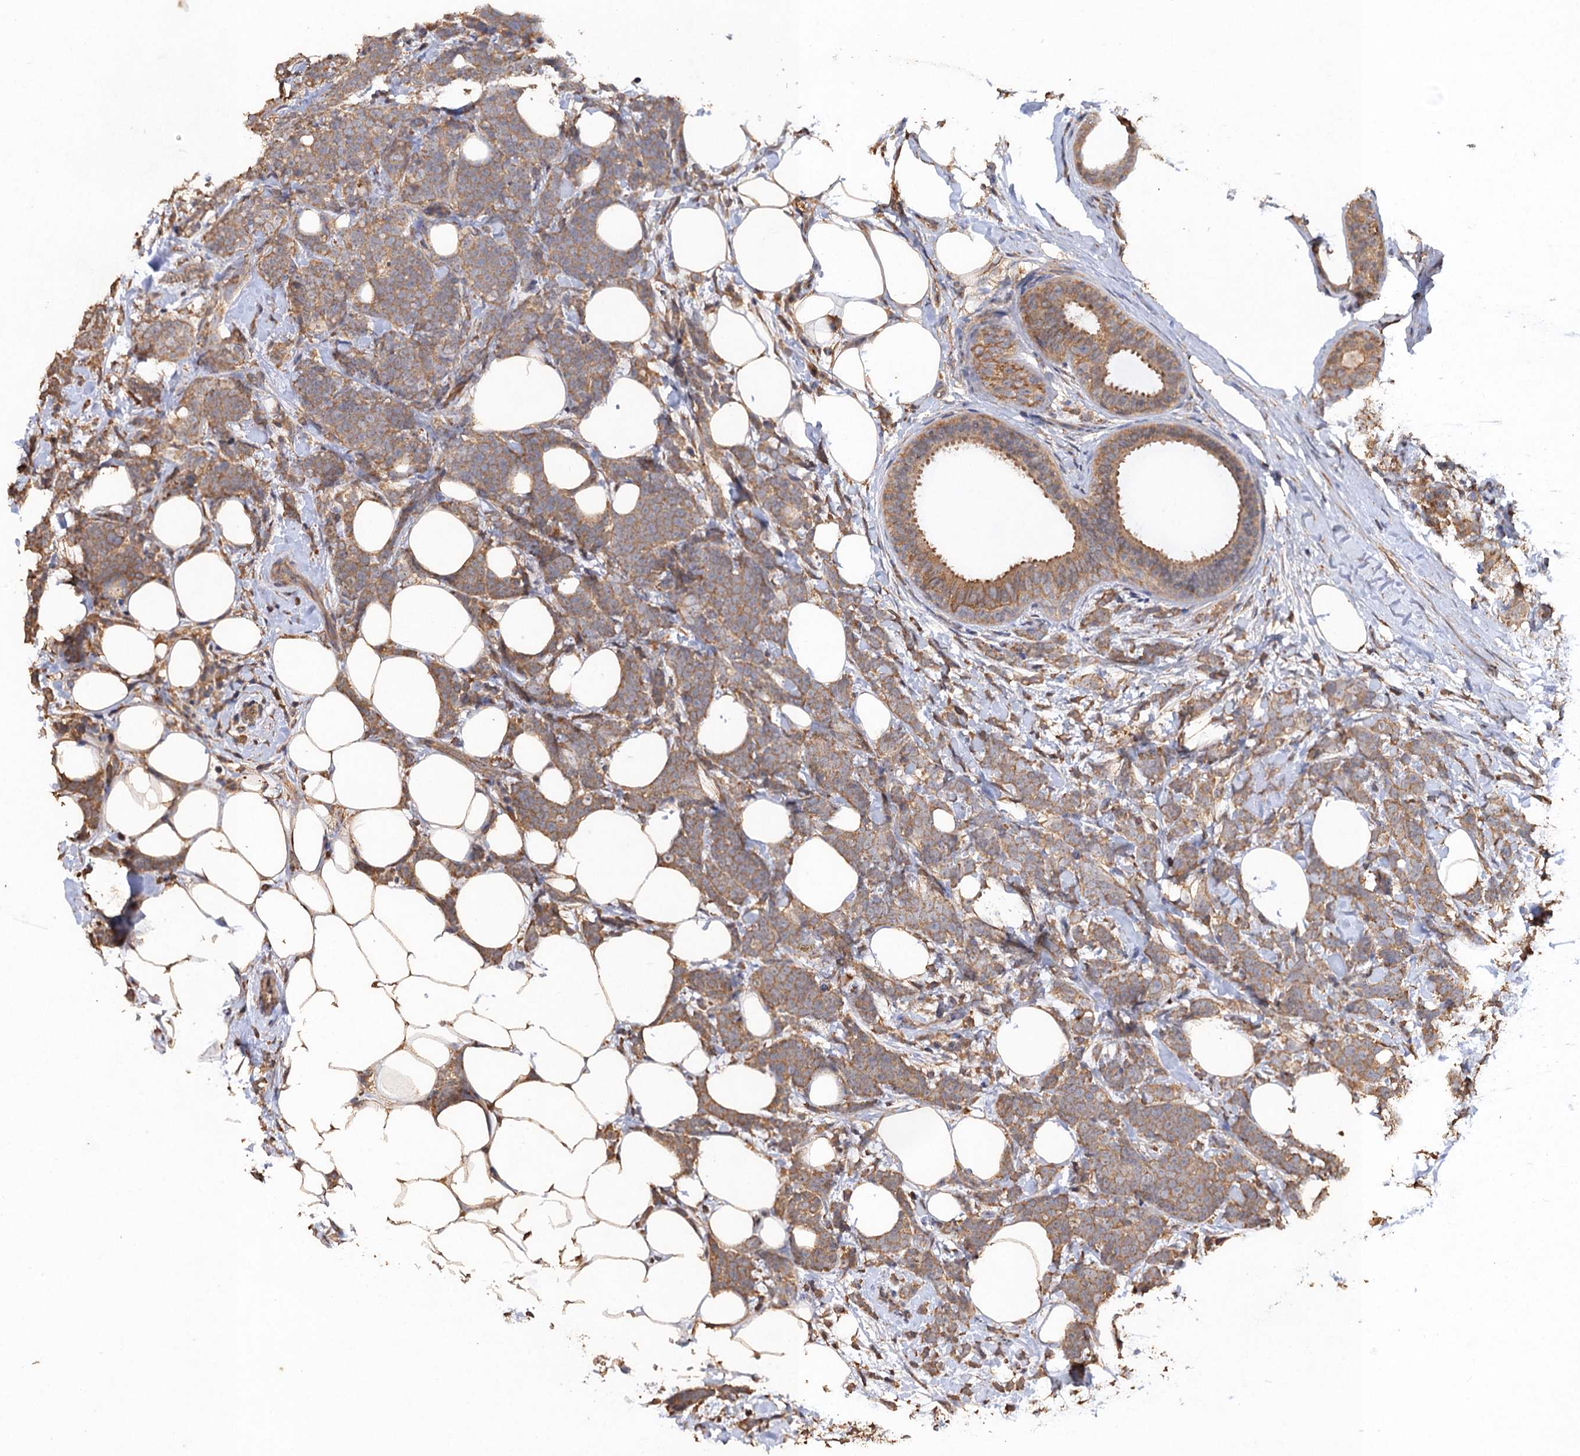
{"staining": {"intensity": "moderate", "quantity": ">75%", "location": "cytoplasmic/membranous"}, "tissue": "breast cancer", "cell_type": "Tumor cells", "image_type": "cancer", "snomed": [{"axis": "morphology", "description": "Lobular carcinoma"}, {"axis": "topography", "description": "Breast"}], "caption": "Breast cancer stained with a protein marker shows moderate staining in tumor cells.", "gene": "SCUBE3", "patient": {"sex": "female", "age": 58}}